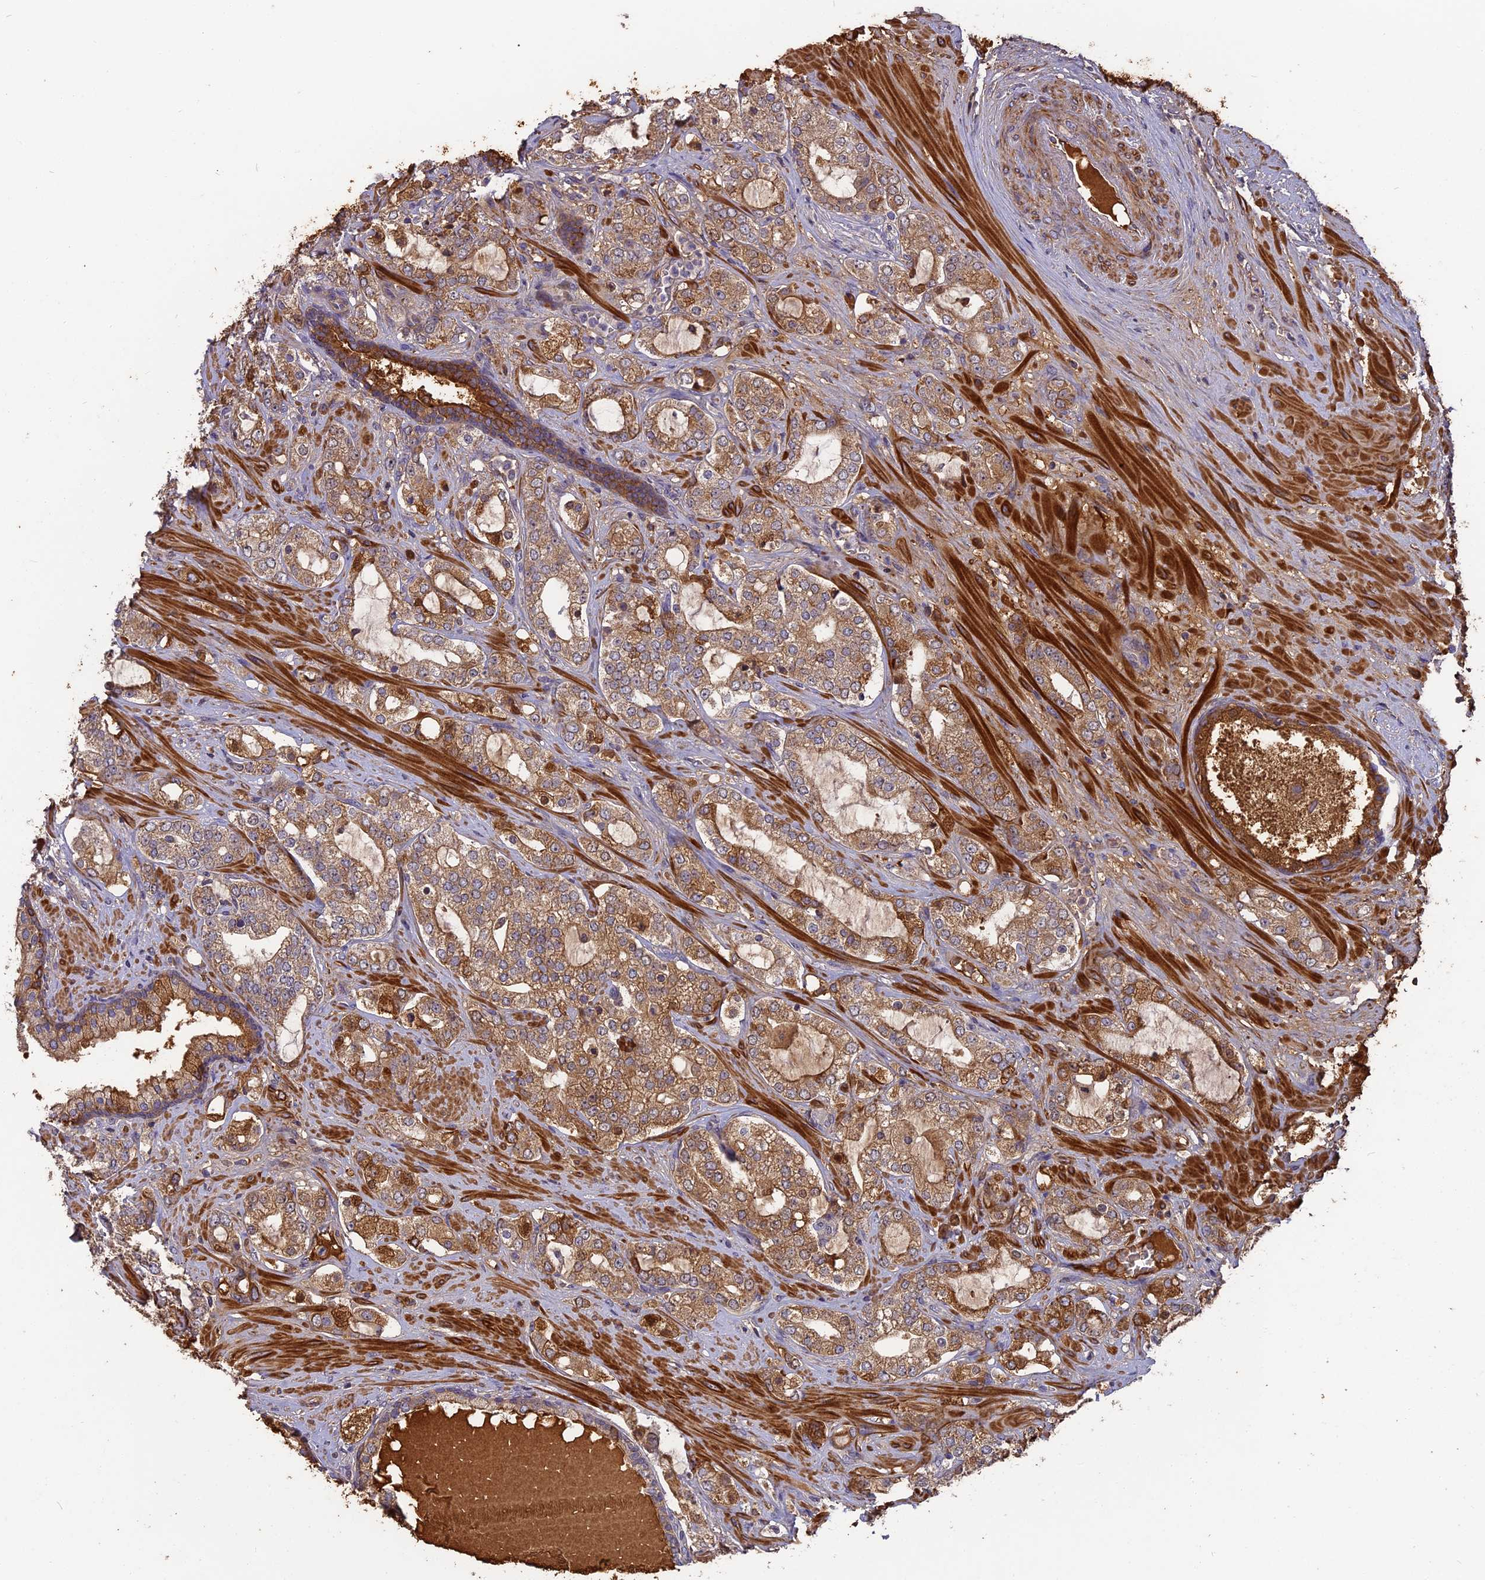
{"staining": {"intensity": "moderate", "quantity": ">75%", "location": "cytoplasmic/membranous"}, "tissue": "prostate cancer", "cell_type": "Tumor cells", "image_type": "cancer", "snomed": [{"axis": "morphology", "description": "Adenocarcinoma, High grade"}, {"axis": "topography", "description": "Prostate"}], "caption": "Human prostate cancer stained for a protein (brown) shows moderate cytoplasmic/membranous positive staining in about >75% of tumor cells.", "gene": "ERMAP", "patient": {"sex": "male", "age": 64}}